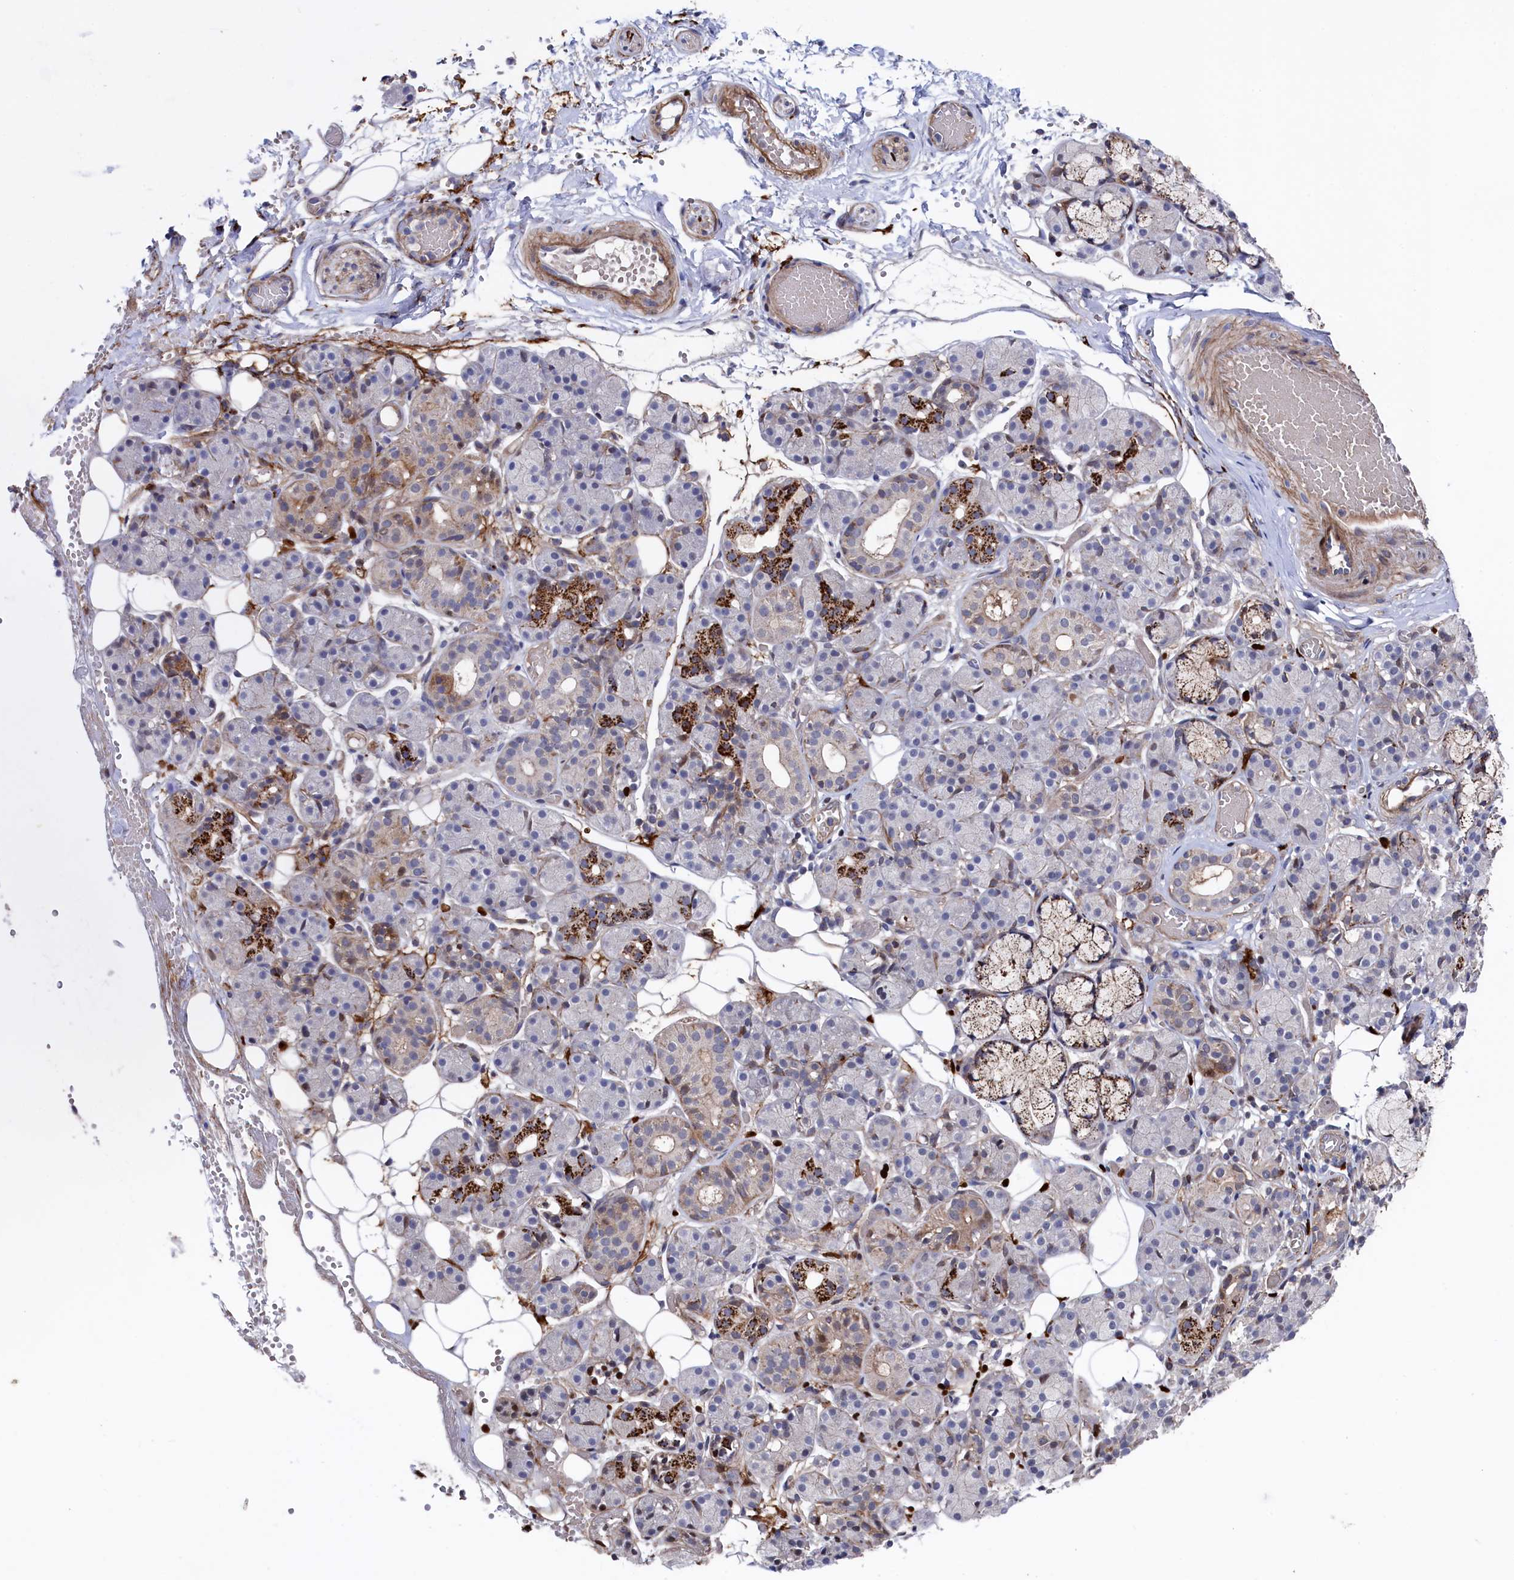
{"staining": {"intensity": "strong", "quantity": "<25%", "location": "cytoplasmic/membranous"}, "tissue": "salivary gland", "cell_type": "Glandular cells", "image_type": "normal", "snomed": [{"axis": "morphology", "description": "Normal tissue, NOS"}, {"axis": "topography", "description": "Salivary gland"}], "caption": "This image exhibits IHC staining of benign human salivary gland, with medium strong cytoplasmic/membranous expression in approximately <25% of glandular cells.", "gene": "ZNF891", "patient": {"sex": "male", "age": 63}}